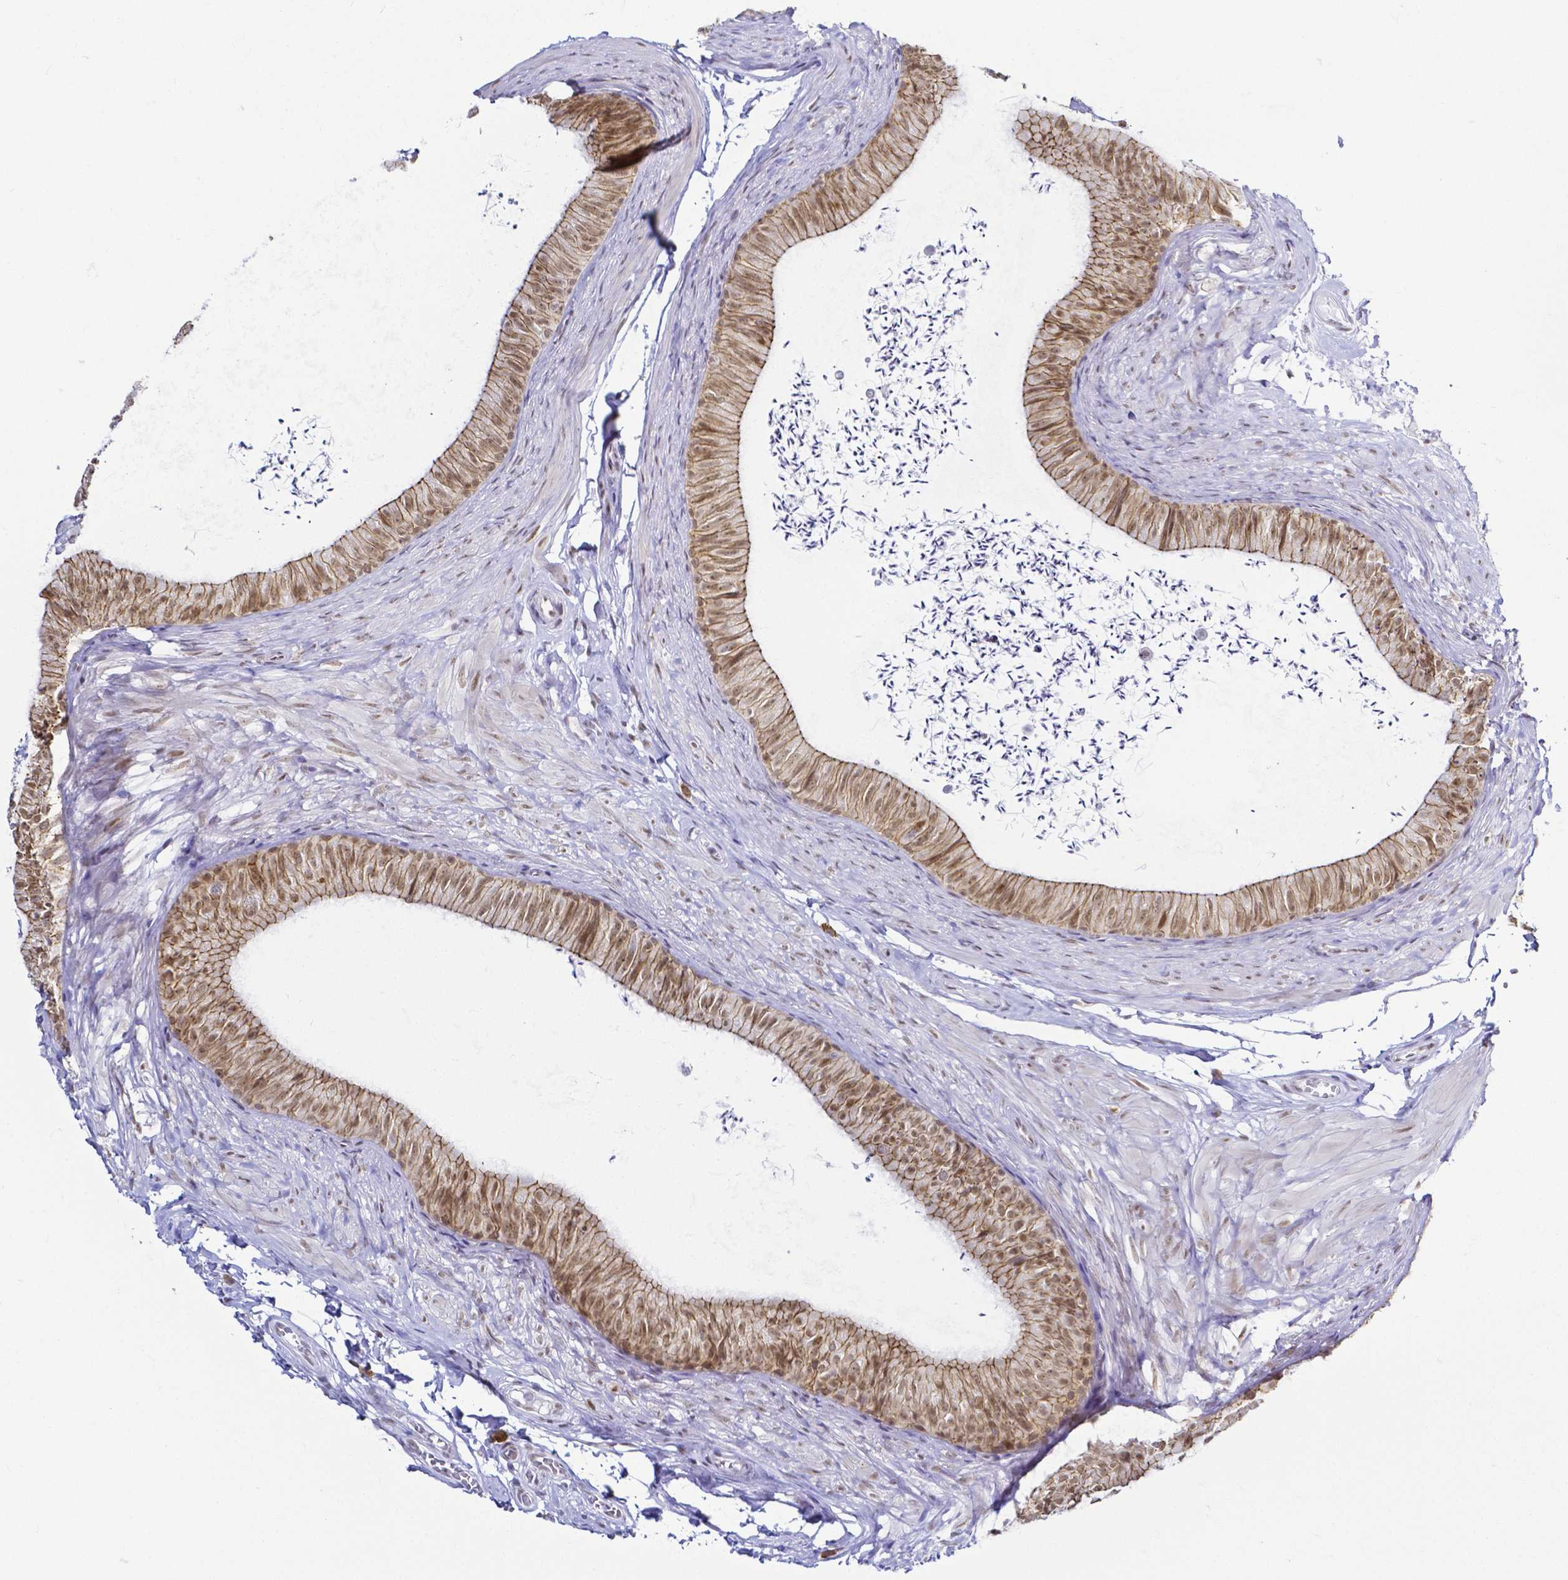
{"staining": {"intensity": "moderate", "quantity": "25%-75%", "location": "cytoplasmic/membranous,nuclear"}, "tissue": "epididymis", "cell_type": "Glandular cells", "image_type": "normal", "snomed": [{"axis": "morphology", "description": "Normal tissue, NOS"}, {"axis": "topography", "description": "Epididymis, spermatic cord, NOS"}, {"axis": "topography", "description": "Epididymis"}, {"axis": "topography", "description": "Peripheral nerve tissue"}], "caption": "Protein expression by immunohistochemistry exhibits moderate cytoplasmic/membranous,nuclear expression in approximately 25%-75% of glandular cells in unremarkable epididymis. The protein of interest is shown in brown color, while the nuclei are stained blue.", "gene": "FAM83G", "patient": {"sex": "male", "age": 29}}